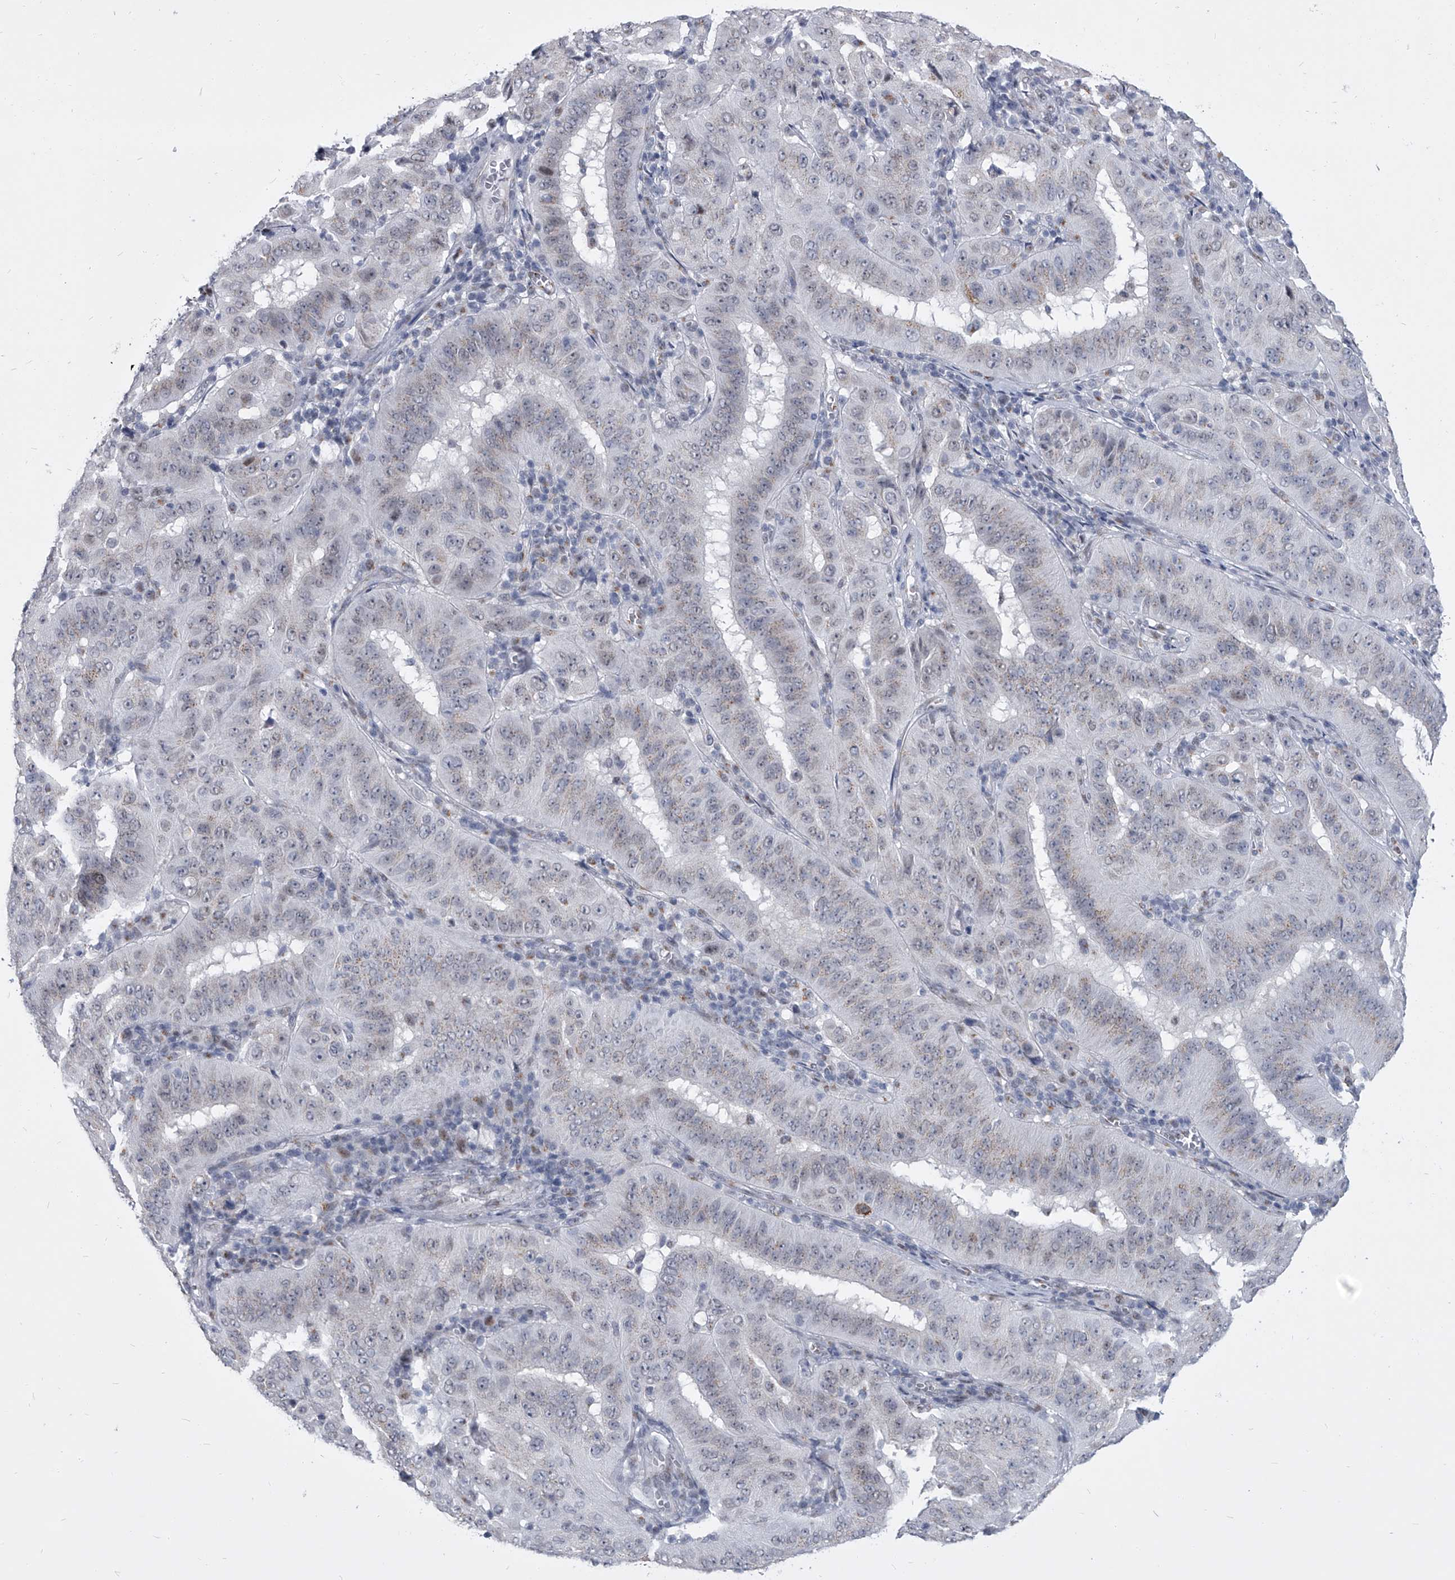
{"staining": {"intensity": "weak", "quantity": "<25%", "location": "cytoplasmic/membranous"}, "tissue": "pancreatic cancer", "cell_type": "Tumor cells", "image_type": "cancer", "snomed": [{"axis": "morphology", "description": "Adenocarcinoma, NOS"}, {"axis": "topography", "description": "Pancreas"}], "caption": "DAB (3,3'-diaminobenzidine) immunohistochemical staining of human pancreatic adenocarcinoma demonstrates no significant positivity in tumor cells. The staining was performed using DAB to visualize the protein expression in brown, while the nuclei were stained in blue with hematoxylin (Magnification: 20x).", "gene": "EVA1C", "patient": {"sex": "male", "age": 63}}